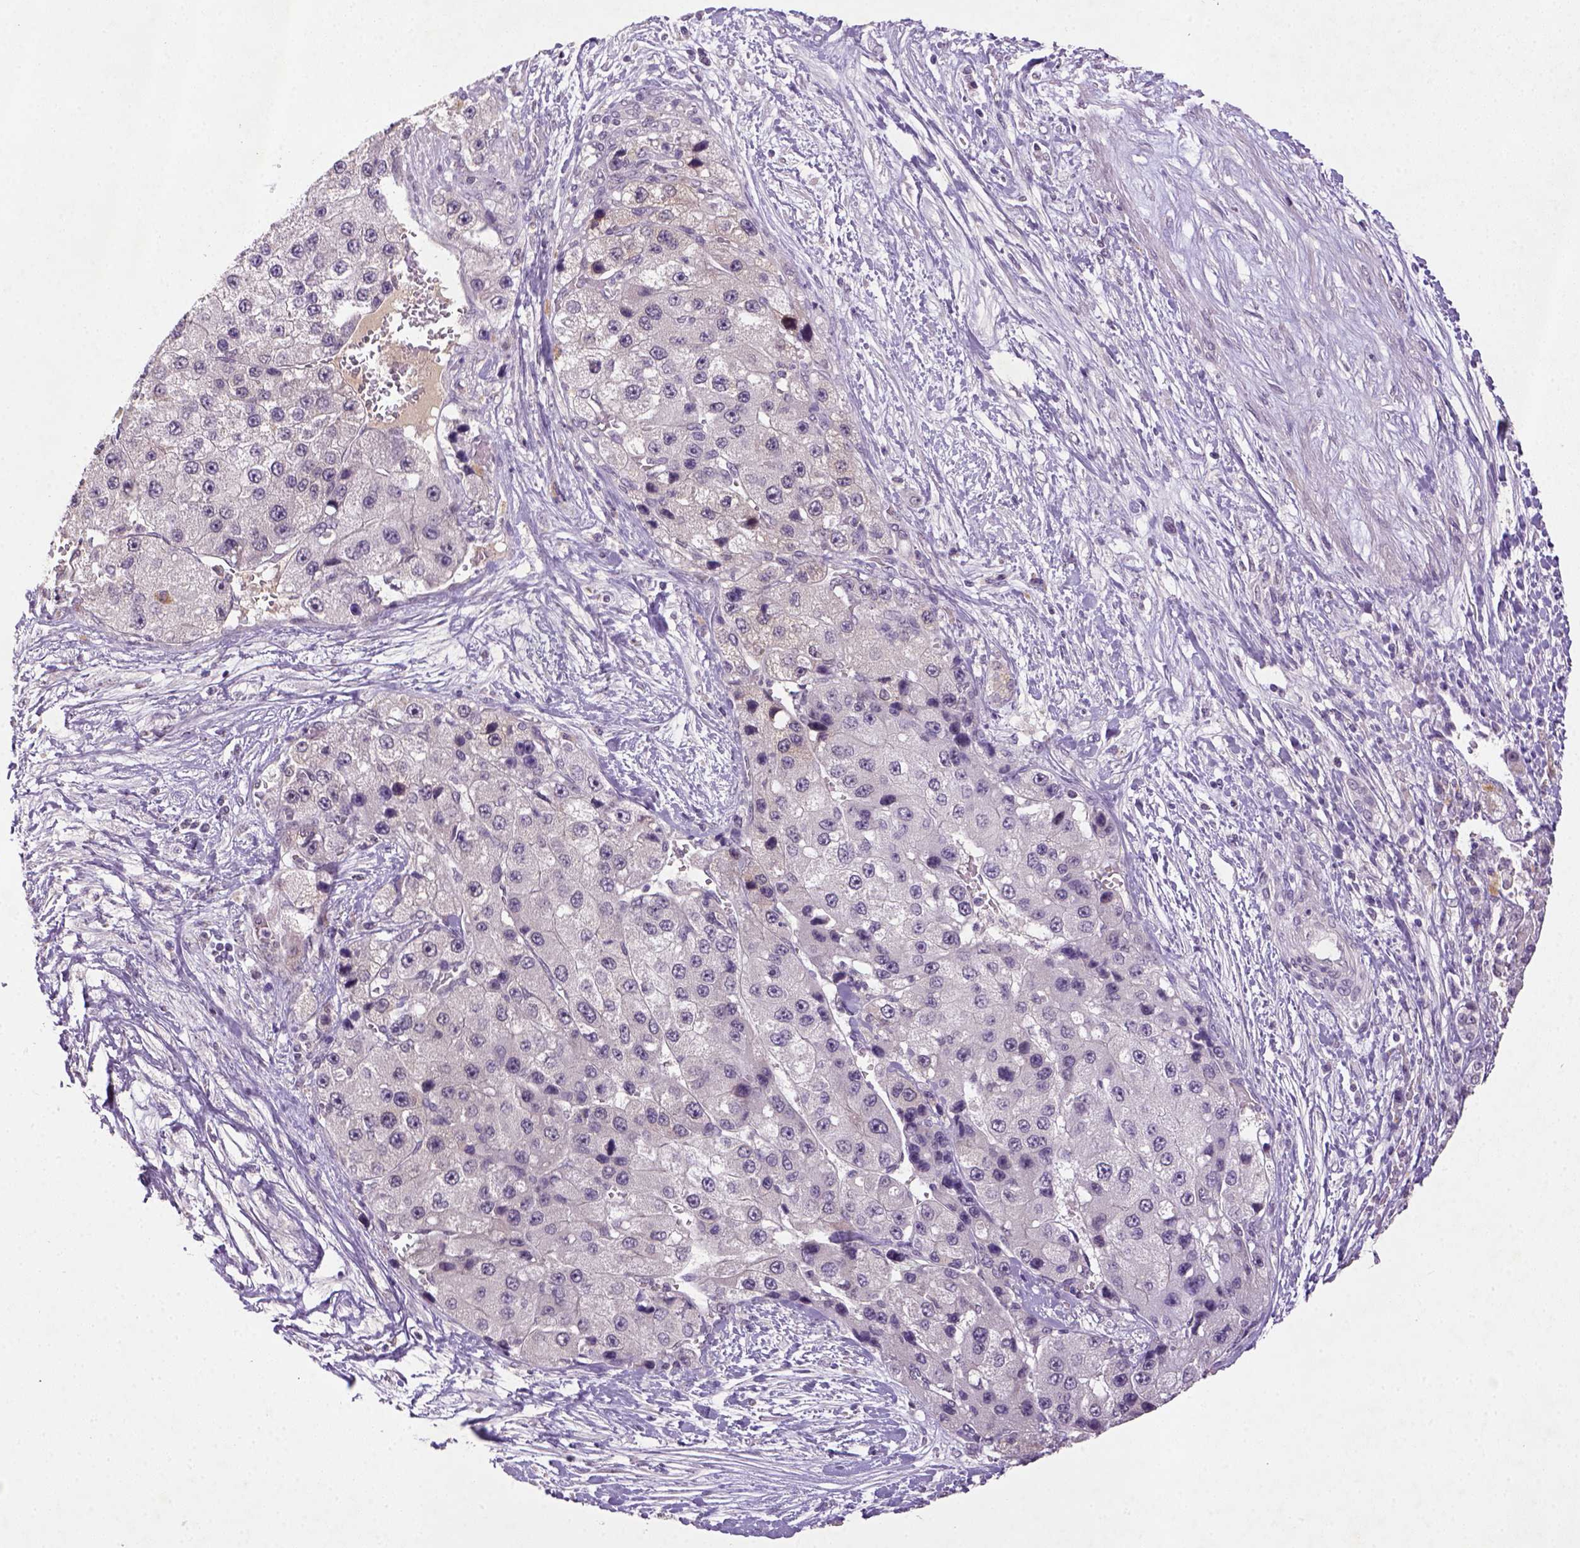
{"staining": {"intensity": "negative", "quantity": "none", "location": "none"}, "tissue": "liver cancer", "cell_type": "Tumor cells", "image_type": "cancer", "snomed": [{"axis": "morphology", "description": "Carcinoma, Hepatocellular, NOS"}, {"axis": "topography", "description": "Liver"}], "caption": "An image of liver cancer stained for a protein displays no brown staining in tumor cells.", "gene": "NLGN2", "patient": {"sex": "female", "age": 73}}